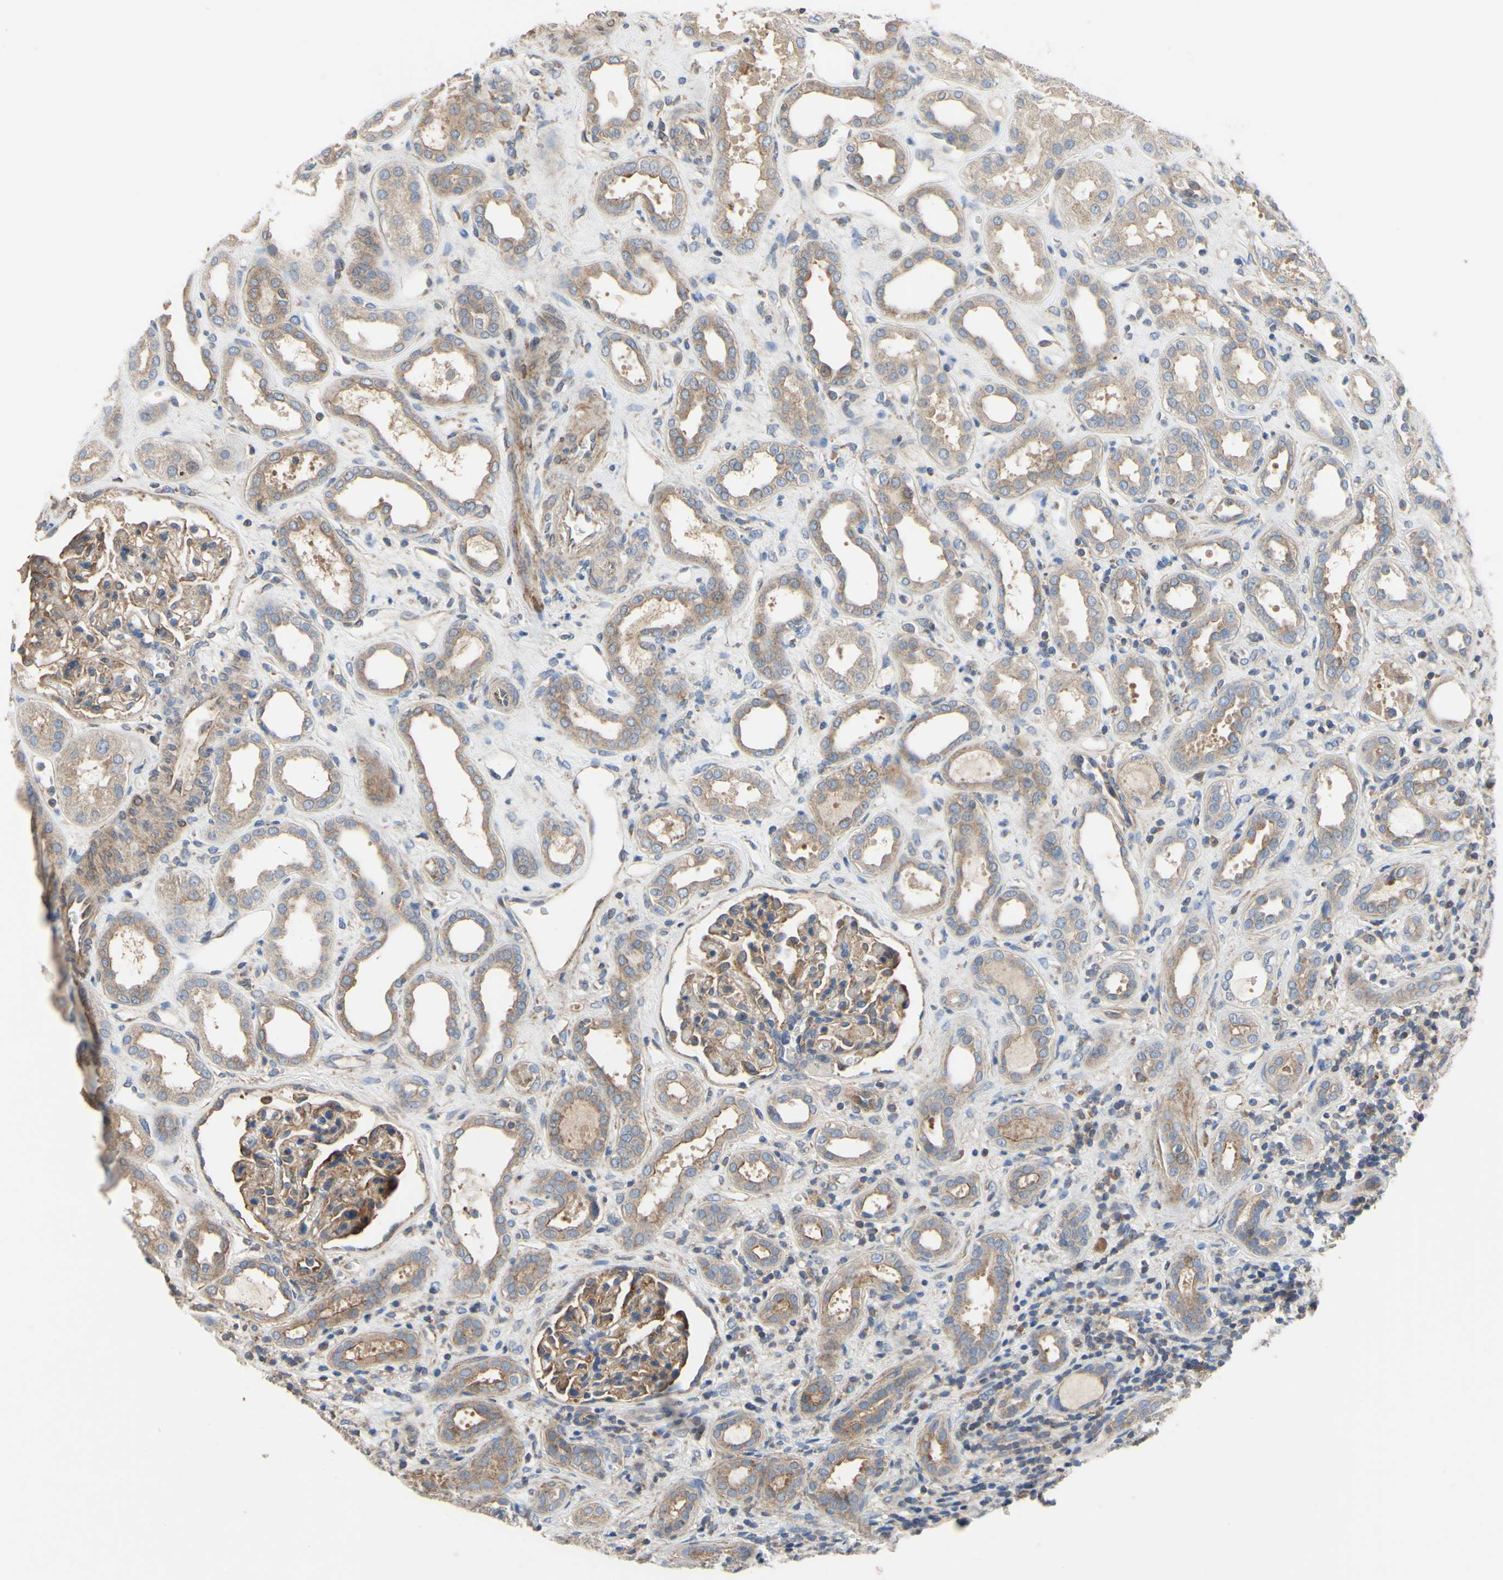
{"staining": {"intensity": "moderate", "quantity": ">75%", "location": "cytoplasmic/membranous"}, "tissue": "kidney", "cell_type": "Cells in glomeruli", "image_type": "normal", "snomed": [{"axis": "morphology", "description": "Normal tissue, NOS"}, {"axis": "topography", "description": "Kidney"}], "caption": "Immunohistochemical staining of benign human kidney exhibits medium levels of moderate cytoplasmic/membranous expression in about >75% of cells in glomeruli. (Stains: DAB in brown, nuclei in blue, Microscopy: brightfield microscopy at high magnification).", "gene": "BECN1", "patient": {"sex": "male", "age": 59}}